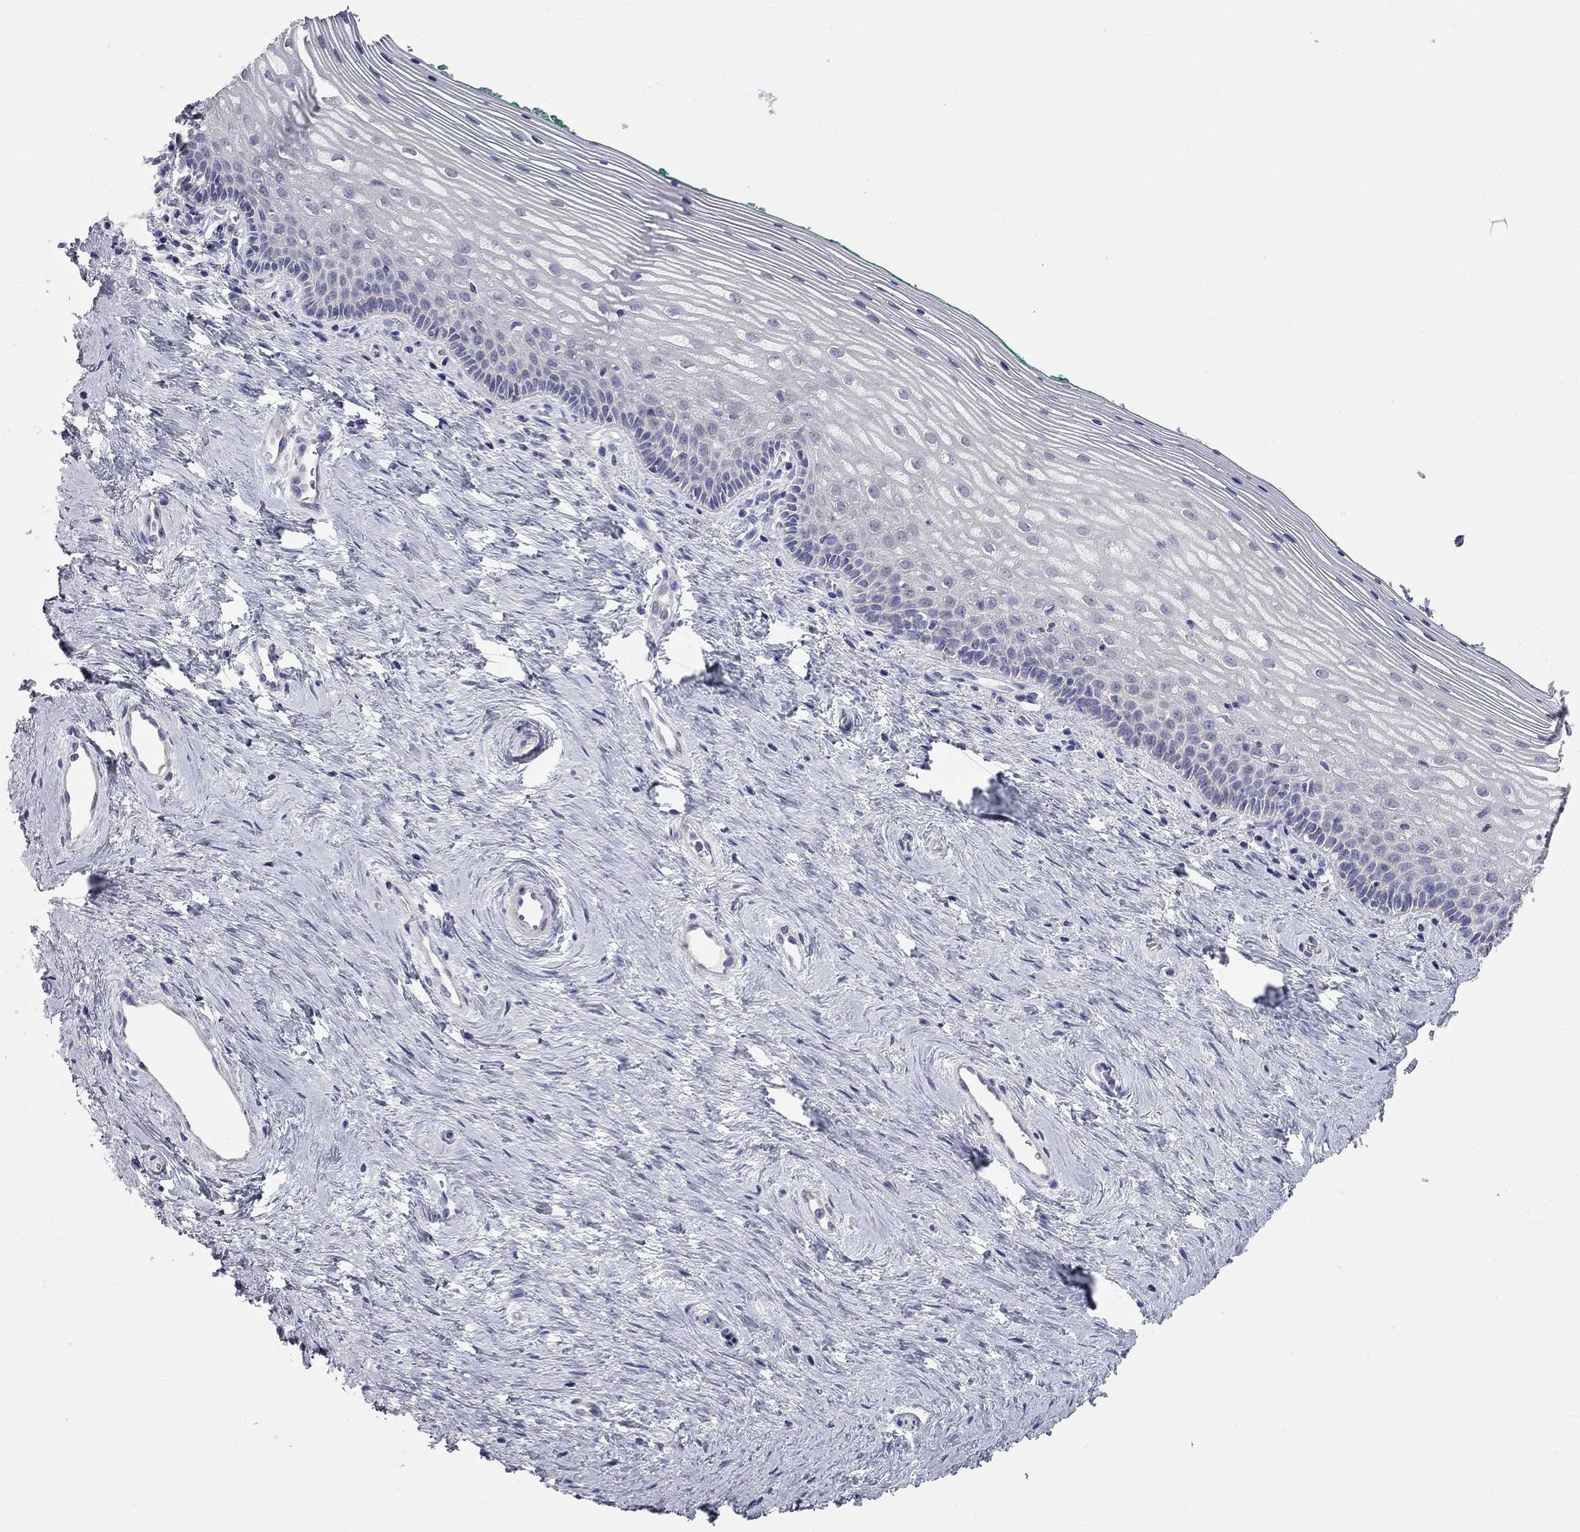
{"staining": {"intensity": "negative", "quantity": "none", "location": "none"}, "tissue": "vagina", "cell_type": "Squamous epithelial cells", "image_type": "normal", "snomed": [{"axis": "morphology", "description": "Normal tissue, NOS"}, {"axis": "topography", "description": "Vagina"}], "caption": "DAB (3,3'-diaminobenzidine) immunohistochemical staining of benign human vagina displays no significant staining in squamous epithelial cells.", "gene": "CFAP161", "patient": {"sex": "female", "age": 45}}